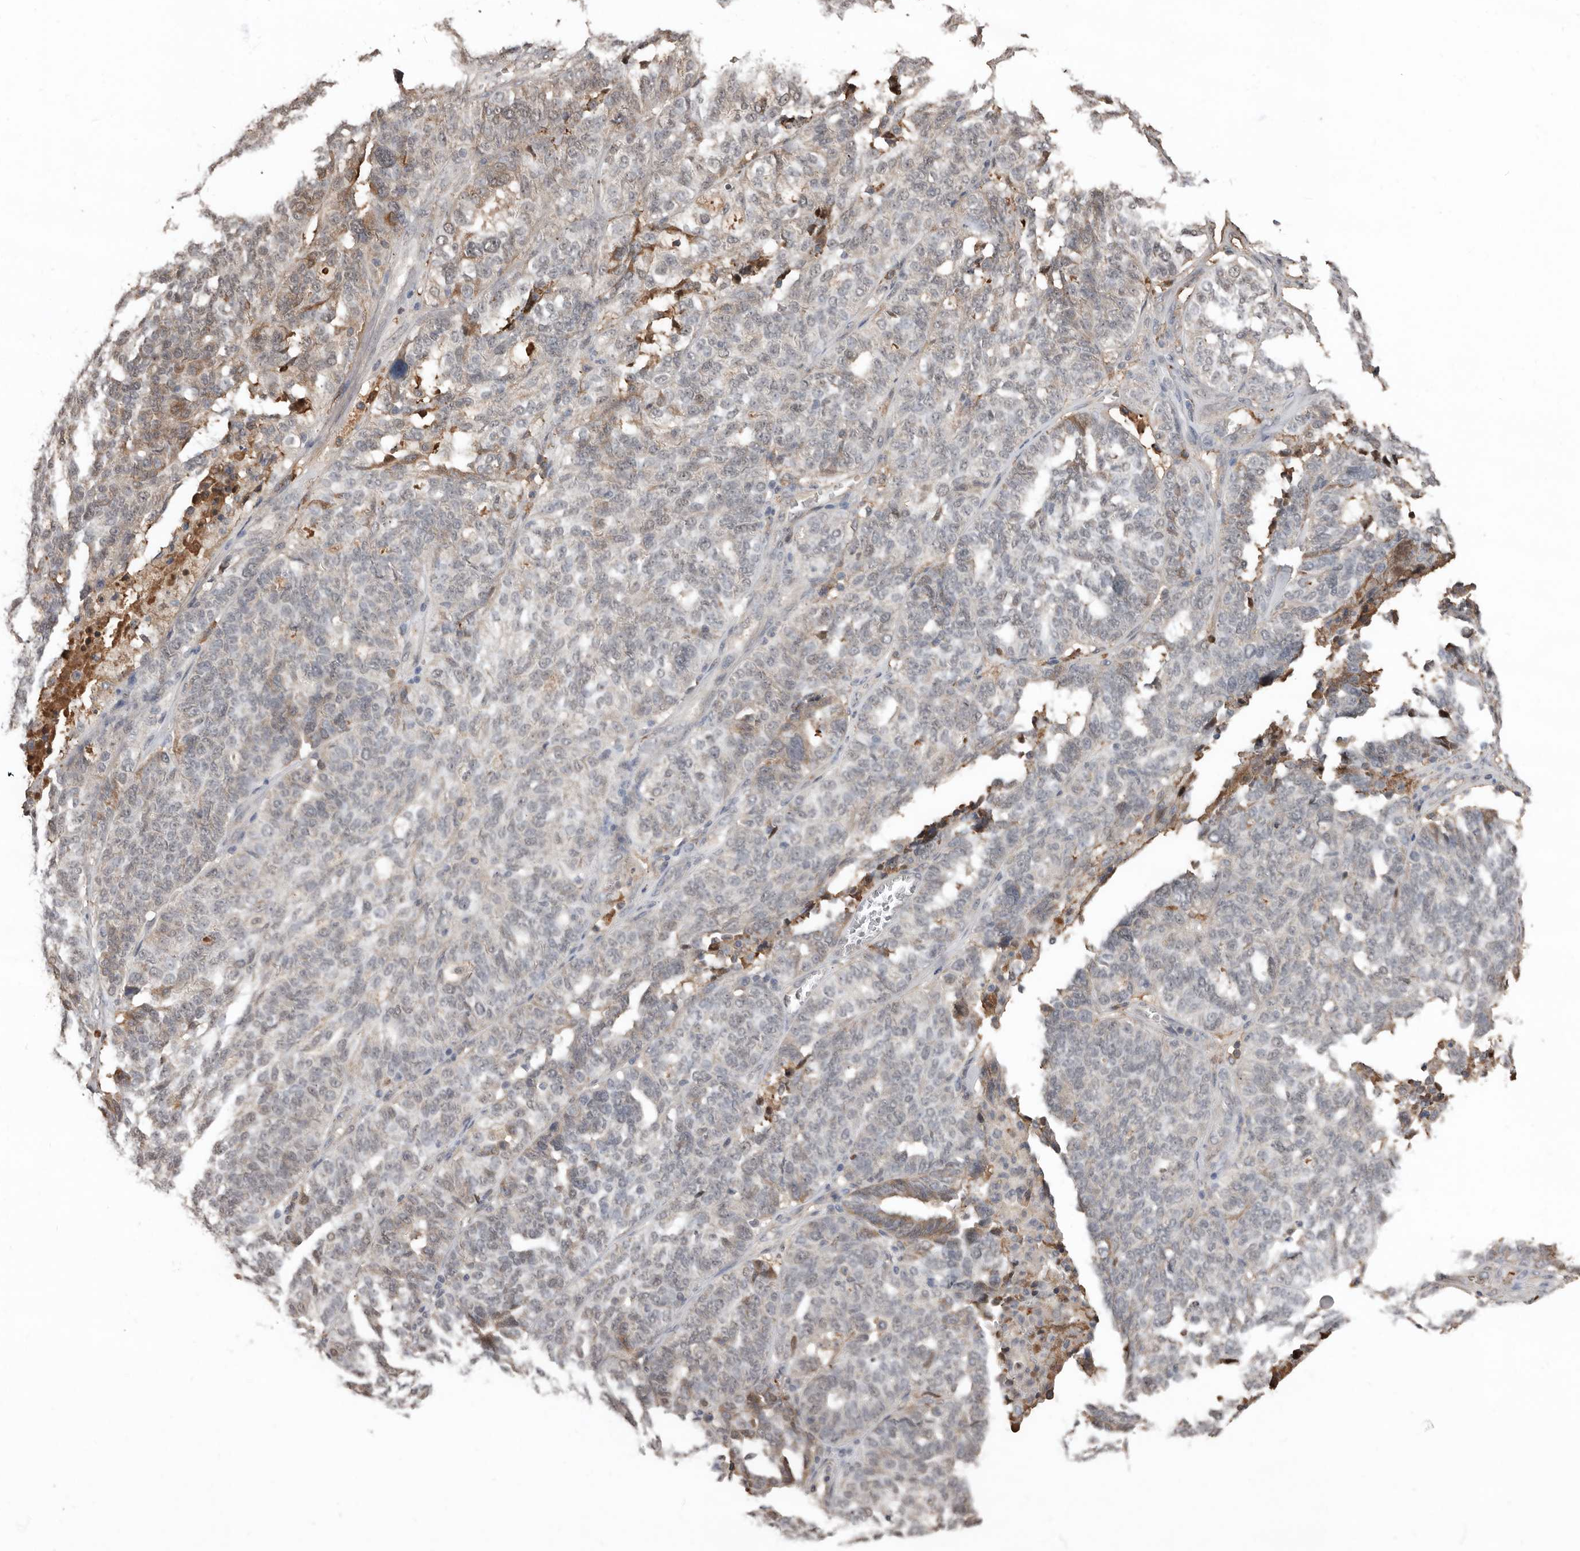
{"staining": {"intensity": "weak", "quantity": "<25%", "location": "cytoplasmic/membranous"}, "tissue": "ovarian cancer", "cell_type": "Tumor cells", "image_type": "cancer", "snomed": [{"axis": "morphology", "description": "Cystadenocarcinoma, serous, NOS"}, {"axis": "topography", "description": "Ovary"}], "caption": "This is an immunohistochemistry histopathology image of ovarian cancer (serous cystadenocarcinoma). There is no expression in tumor cells.", "gene": "LRGUK", "patient": {"sex": "female", "age": 59}}